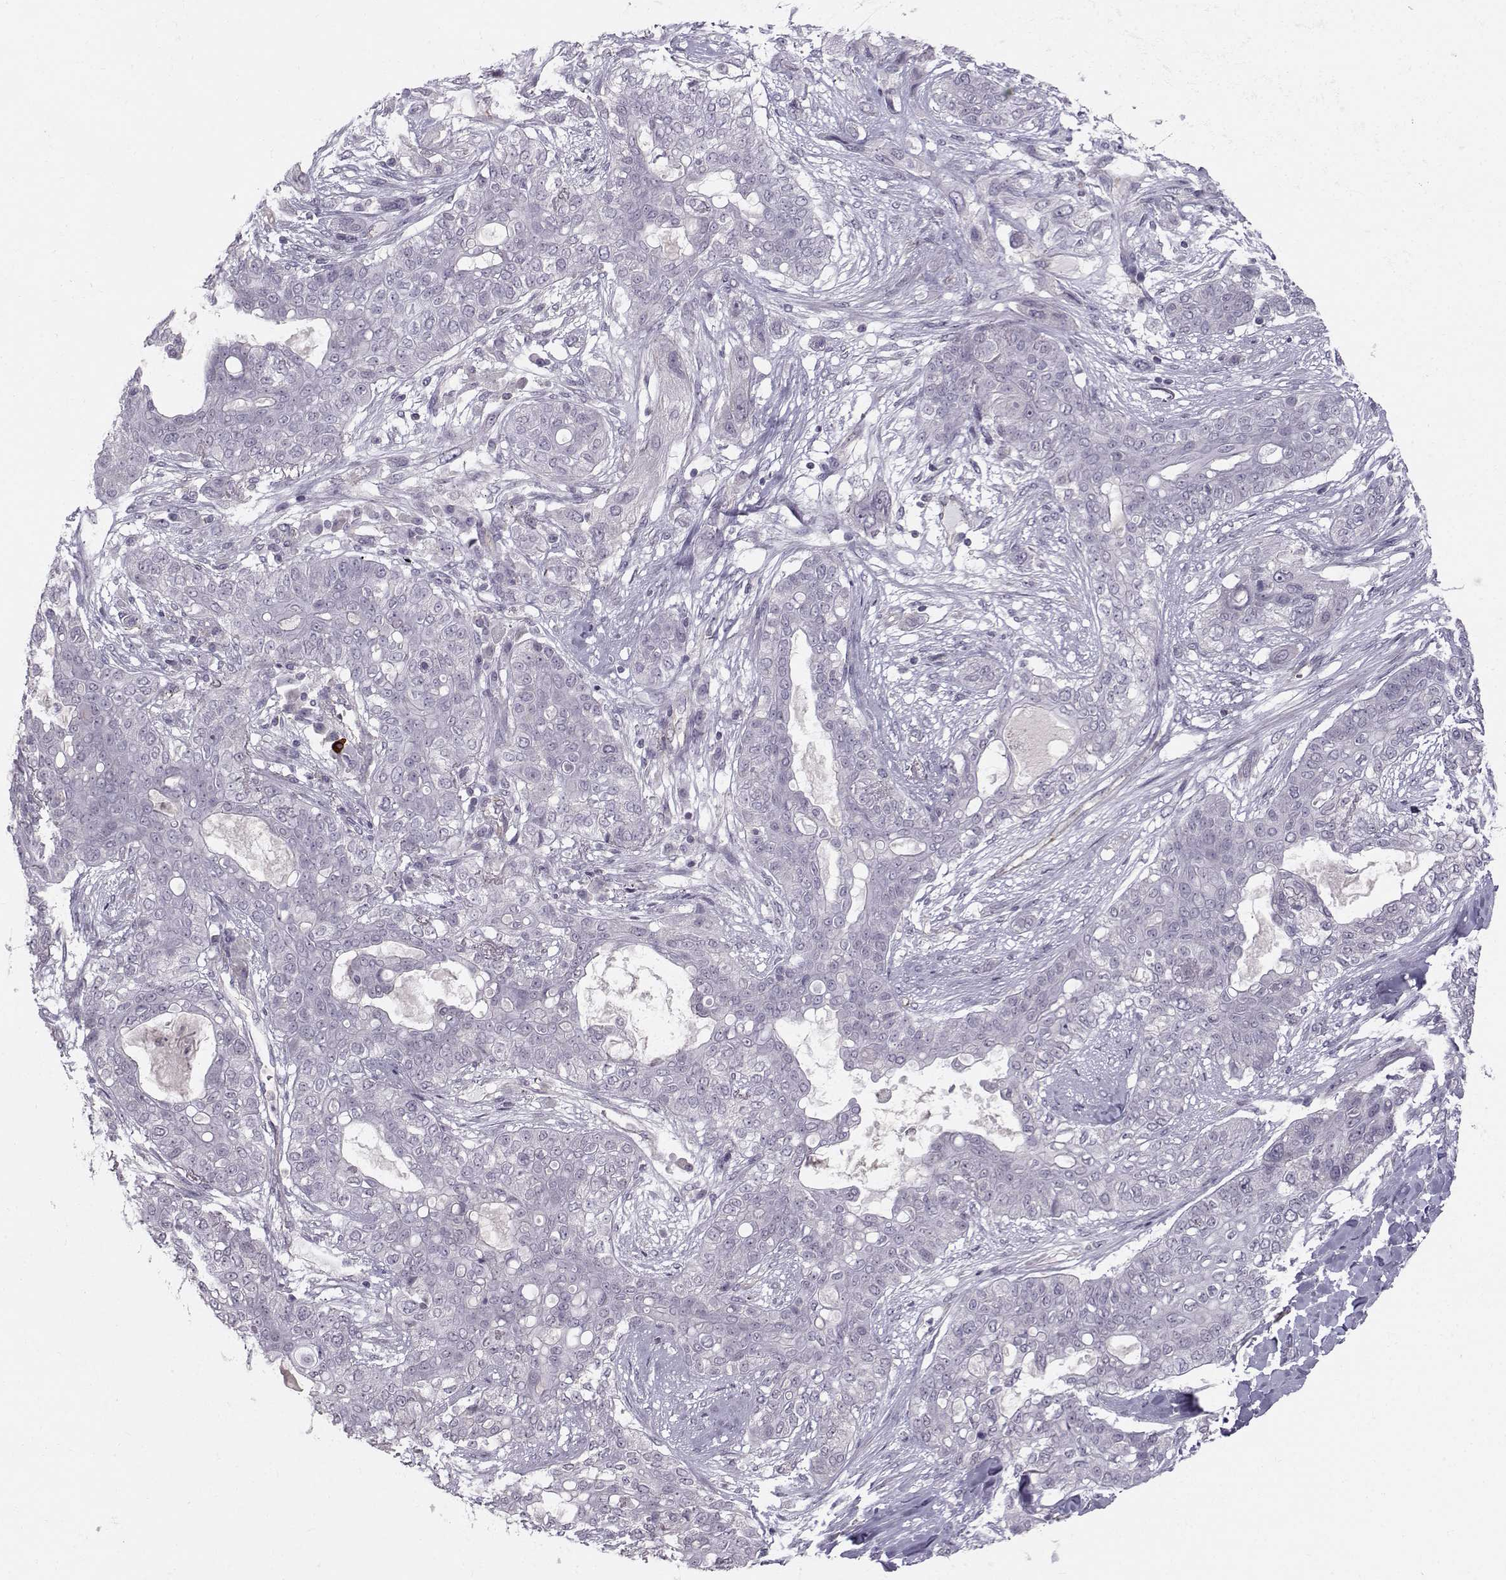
{"staining": {"intensity": "negative", "quantity": "none", "location": "none"}, "tissue": "lung cancer", "cell_type": "Tumor cells", "image_type": "cancer", "snomed": [{"axis": "morphology", "description": "Squamous cell carcinoma, NOS"}, {"axis": "topography", "description": "Lung"}], "caption": "A high-resolution photomicrograph shows immunohistochemistry (IHC) staining of lung squamous cell carcinoma, which demonstrates no significant positivity in tumor cells.", "gene": "MAST1", "patient": {"sex": "female", "age": 70}}